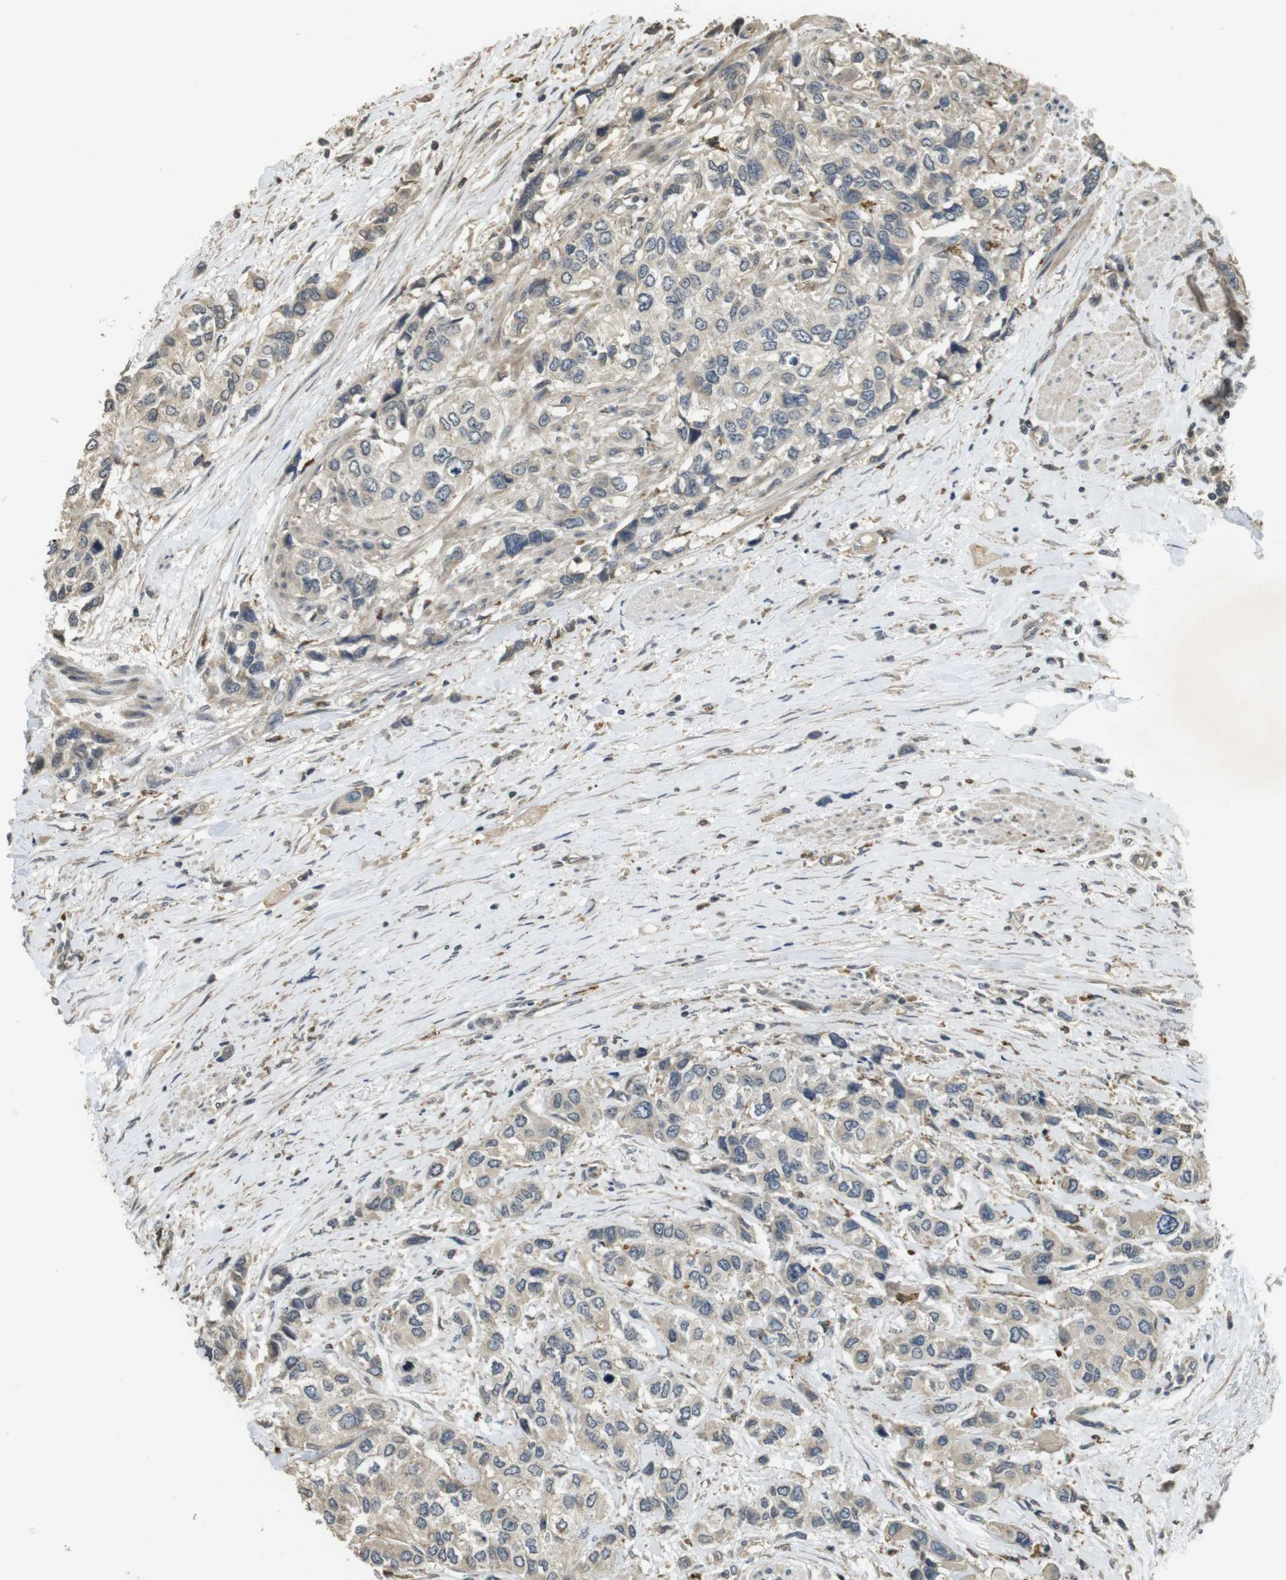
{"staining": {"intensity": "weak", "quantity": "25%-75%", "location": "cytoplasmic/membranous"}, "tissue": "urothelial cancer", "cell_type": "Tumor cells", "image_type": "cancer", "snomed": [{"axis": "morphology", "description": "Urothelial carcinoma, High grade"}, {"axis": "topography", "description": "Urinary bladder"}], "caption": "Tumor cells reveal low levels of weak cytoplasmic/membranous staining in about 25%-75% of cells in urothelial cancer.", "gene": "FZD10", "patient": {"sex": "female", "age": 56}}